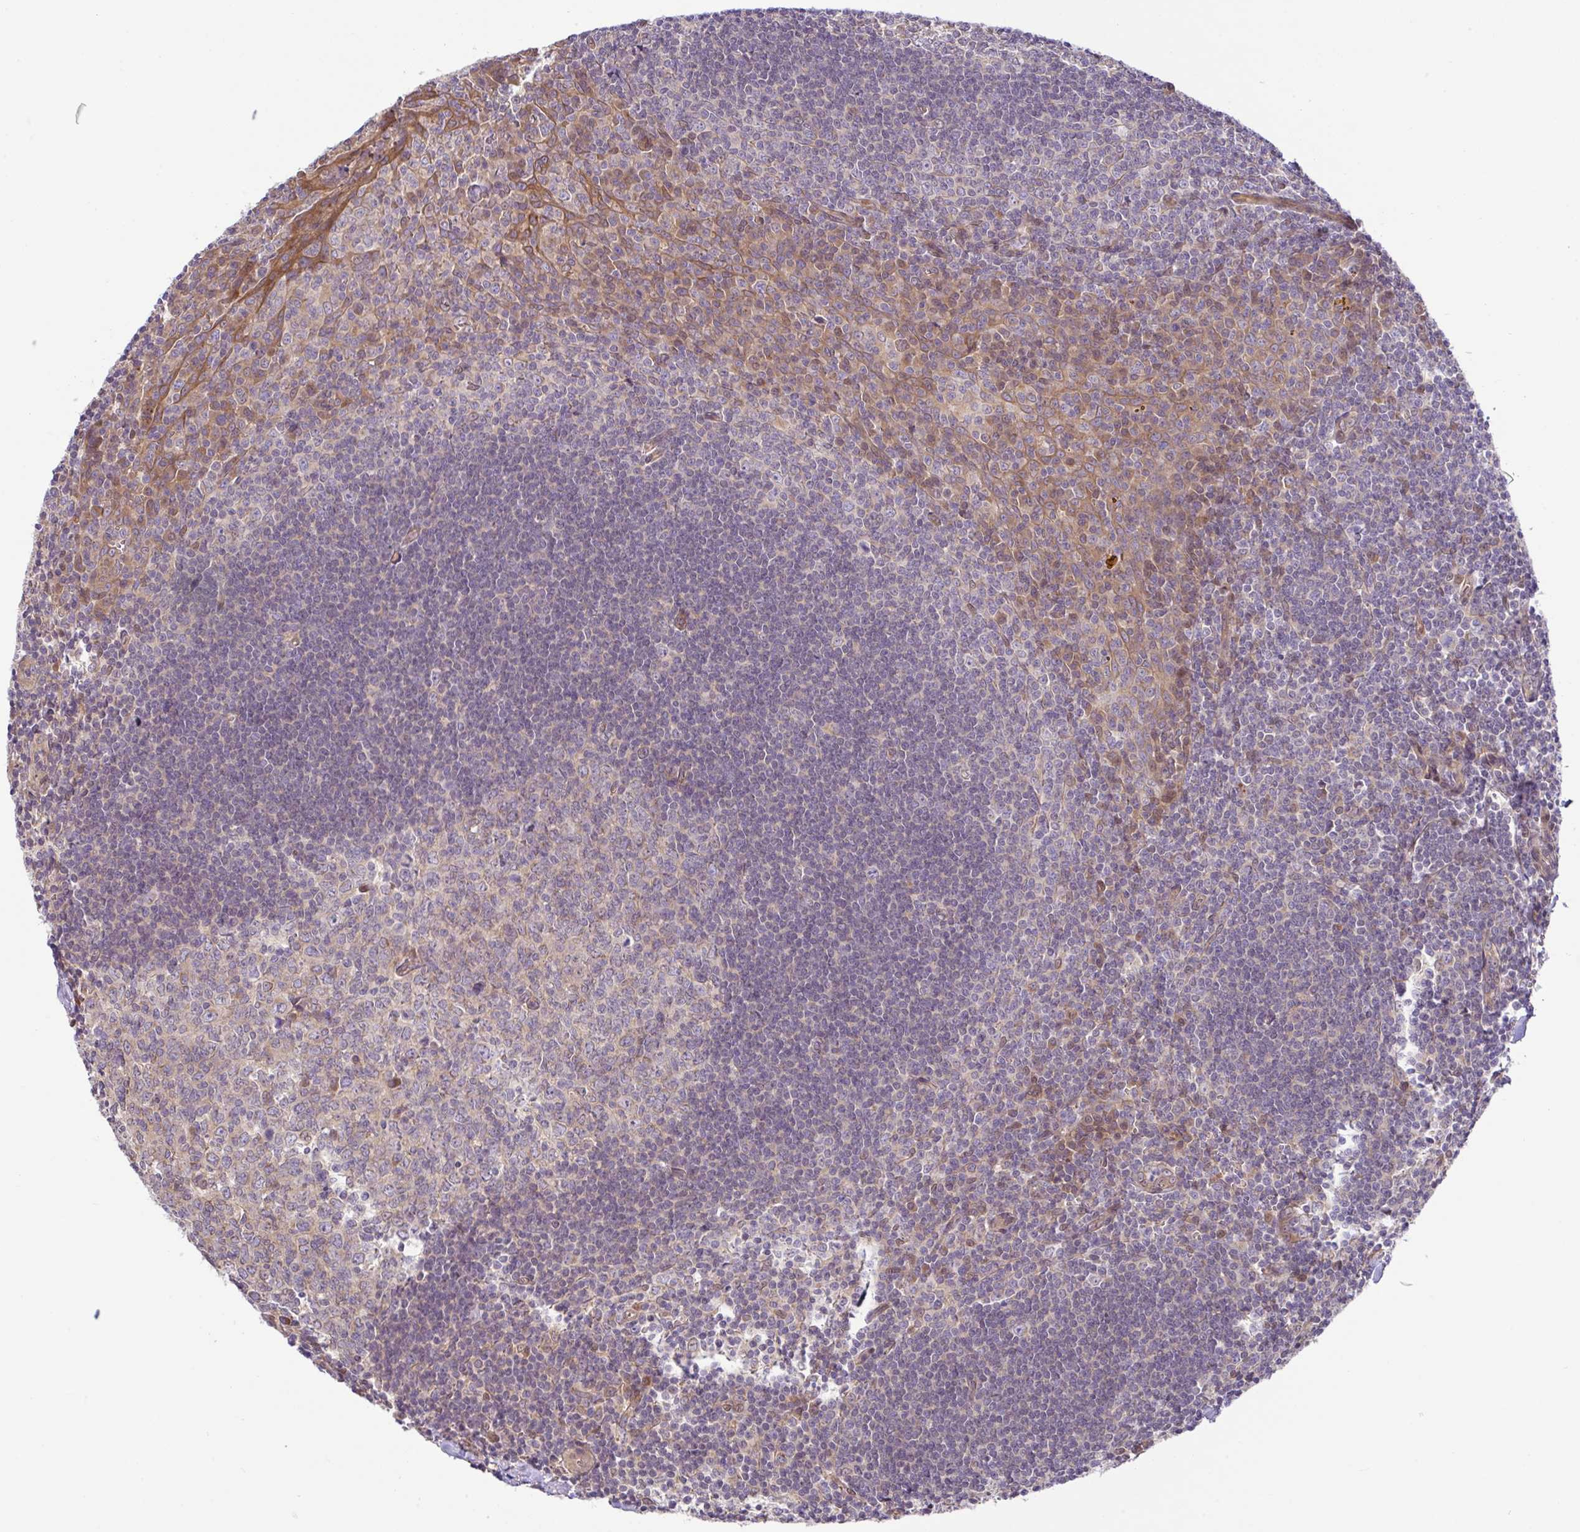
{"staining": {"intensity": "weak", "quantity": "25%-75%", "location": "cytoplasmic/membranous"}, "tissue": "tonsil", "cell_type": "Germinal center cells", "image_type": "normal", "snomed": [{"axis": "morphology", "description": "Normal tissue, NOS"}, {"axis": "topography", "description": "Tonsil"}], "caption": "Immunohistochemical staining of unremarkable human tonsil displays weak cytoplasmic/membranous protein staining in approximately 25%-75% of germinal center cells. (IHC, brightfield microscopy, high magnification).", "gene": "UBE4A", "patient": {"sex": "male", "age": 27}}